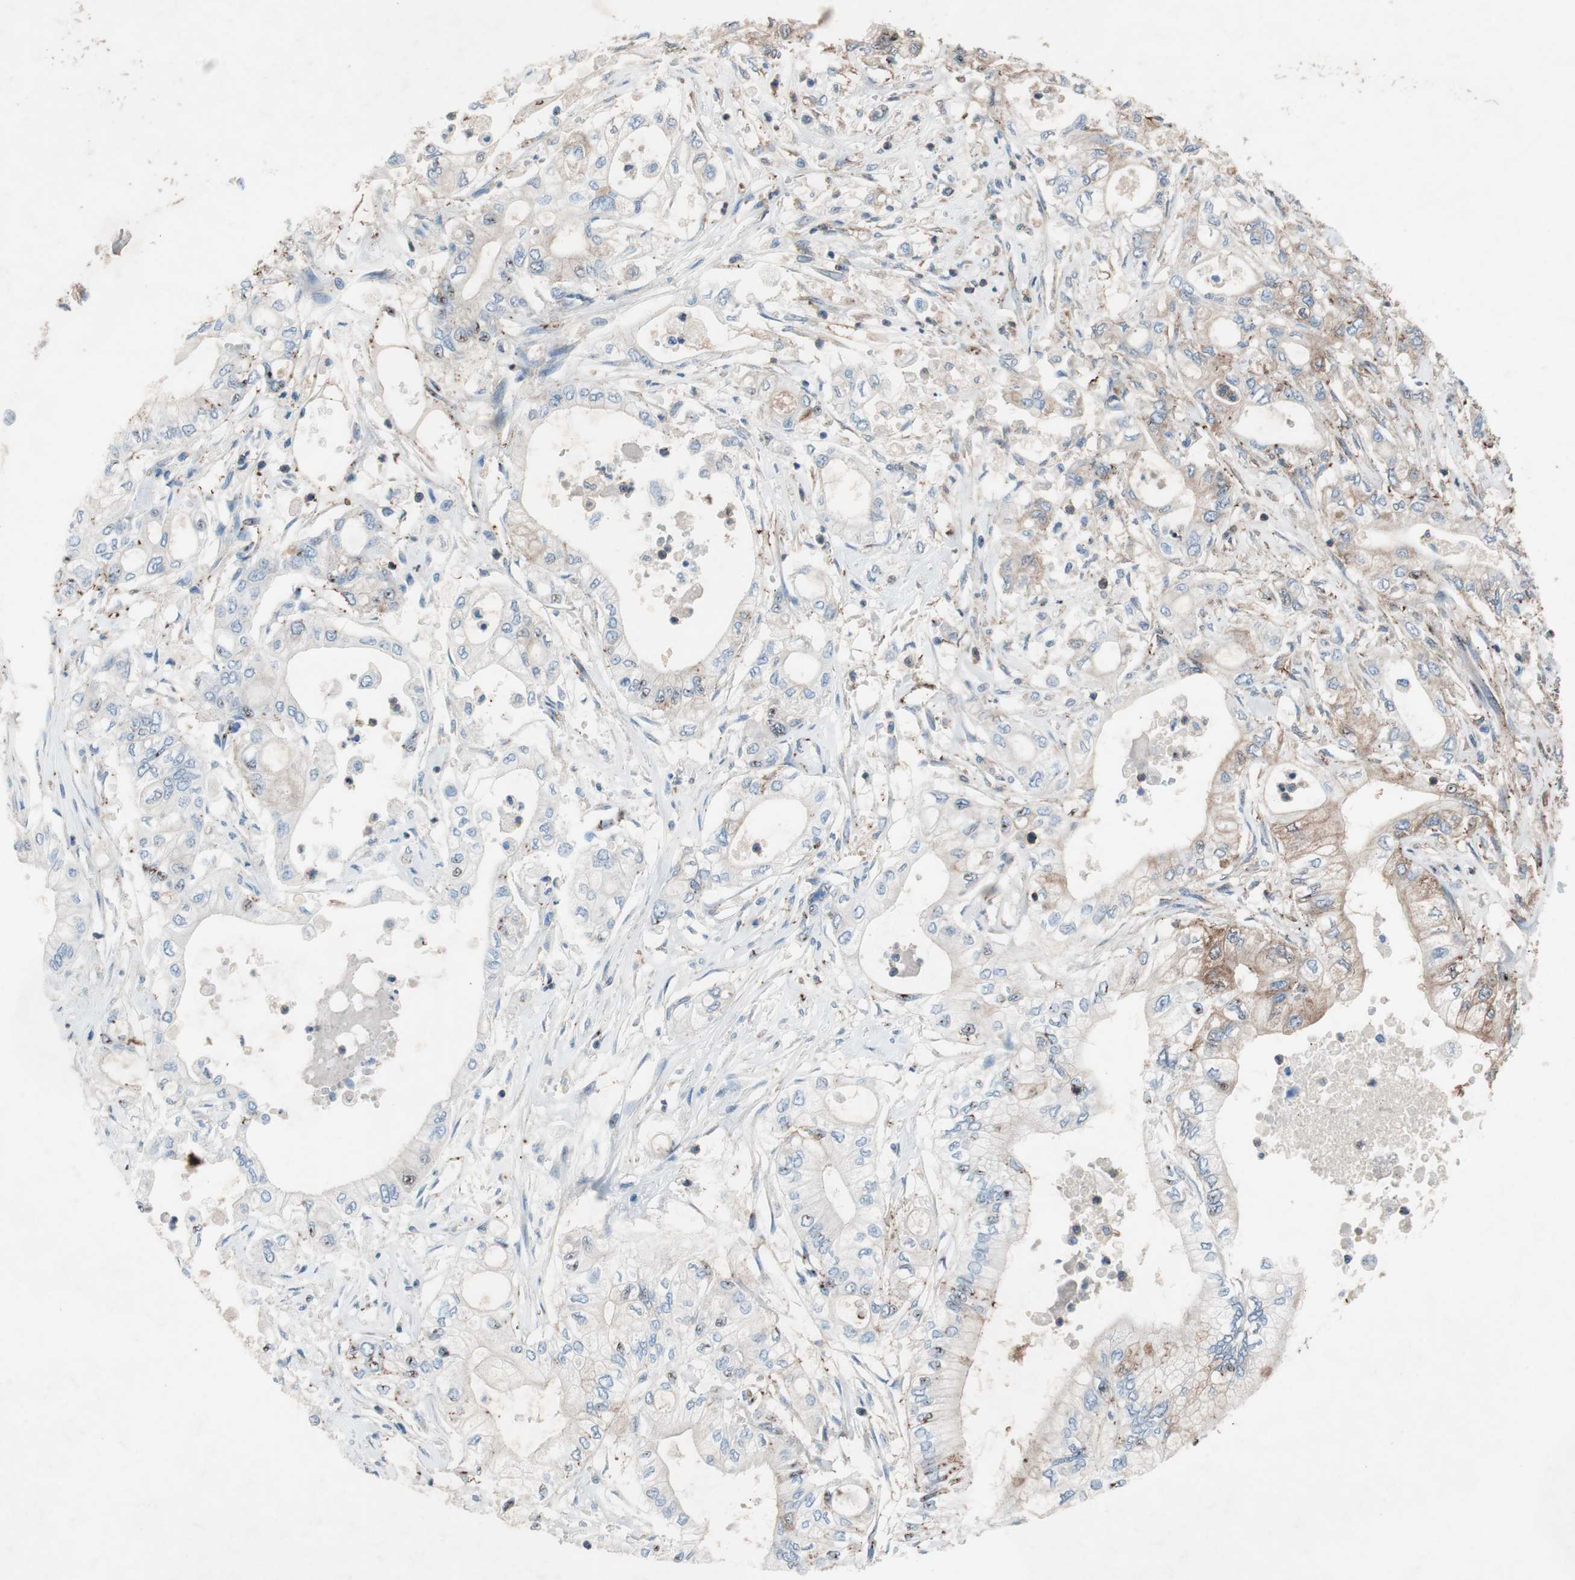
{"staining": {"intensity": "weak", "quantity": ">75%", "location": "cytoplasmic/membranous"}, "tissue": "pancreatic cancer", "cell_type": "Tumor cells", "image_type": "cancer", "snomed": [{"axis": "morphology", "description": "Adenocarcinoma, NOS"}, {"axis": "topography", "description": "Pancreas"}], "caption": "About >75% of tumor cells in human pancreatic cancer exhibit weak cytoplasmic/membranous protein expression as visualized by brown immunohistochemical staining.", "gene": "GALT", "patient": {"sex": "male", "age": 79}}